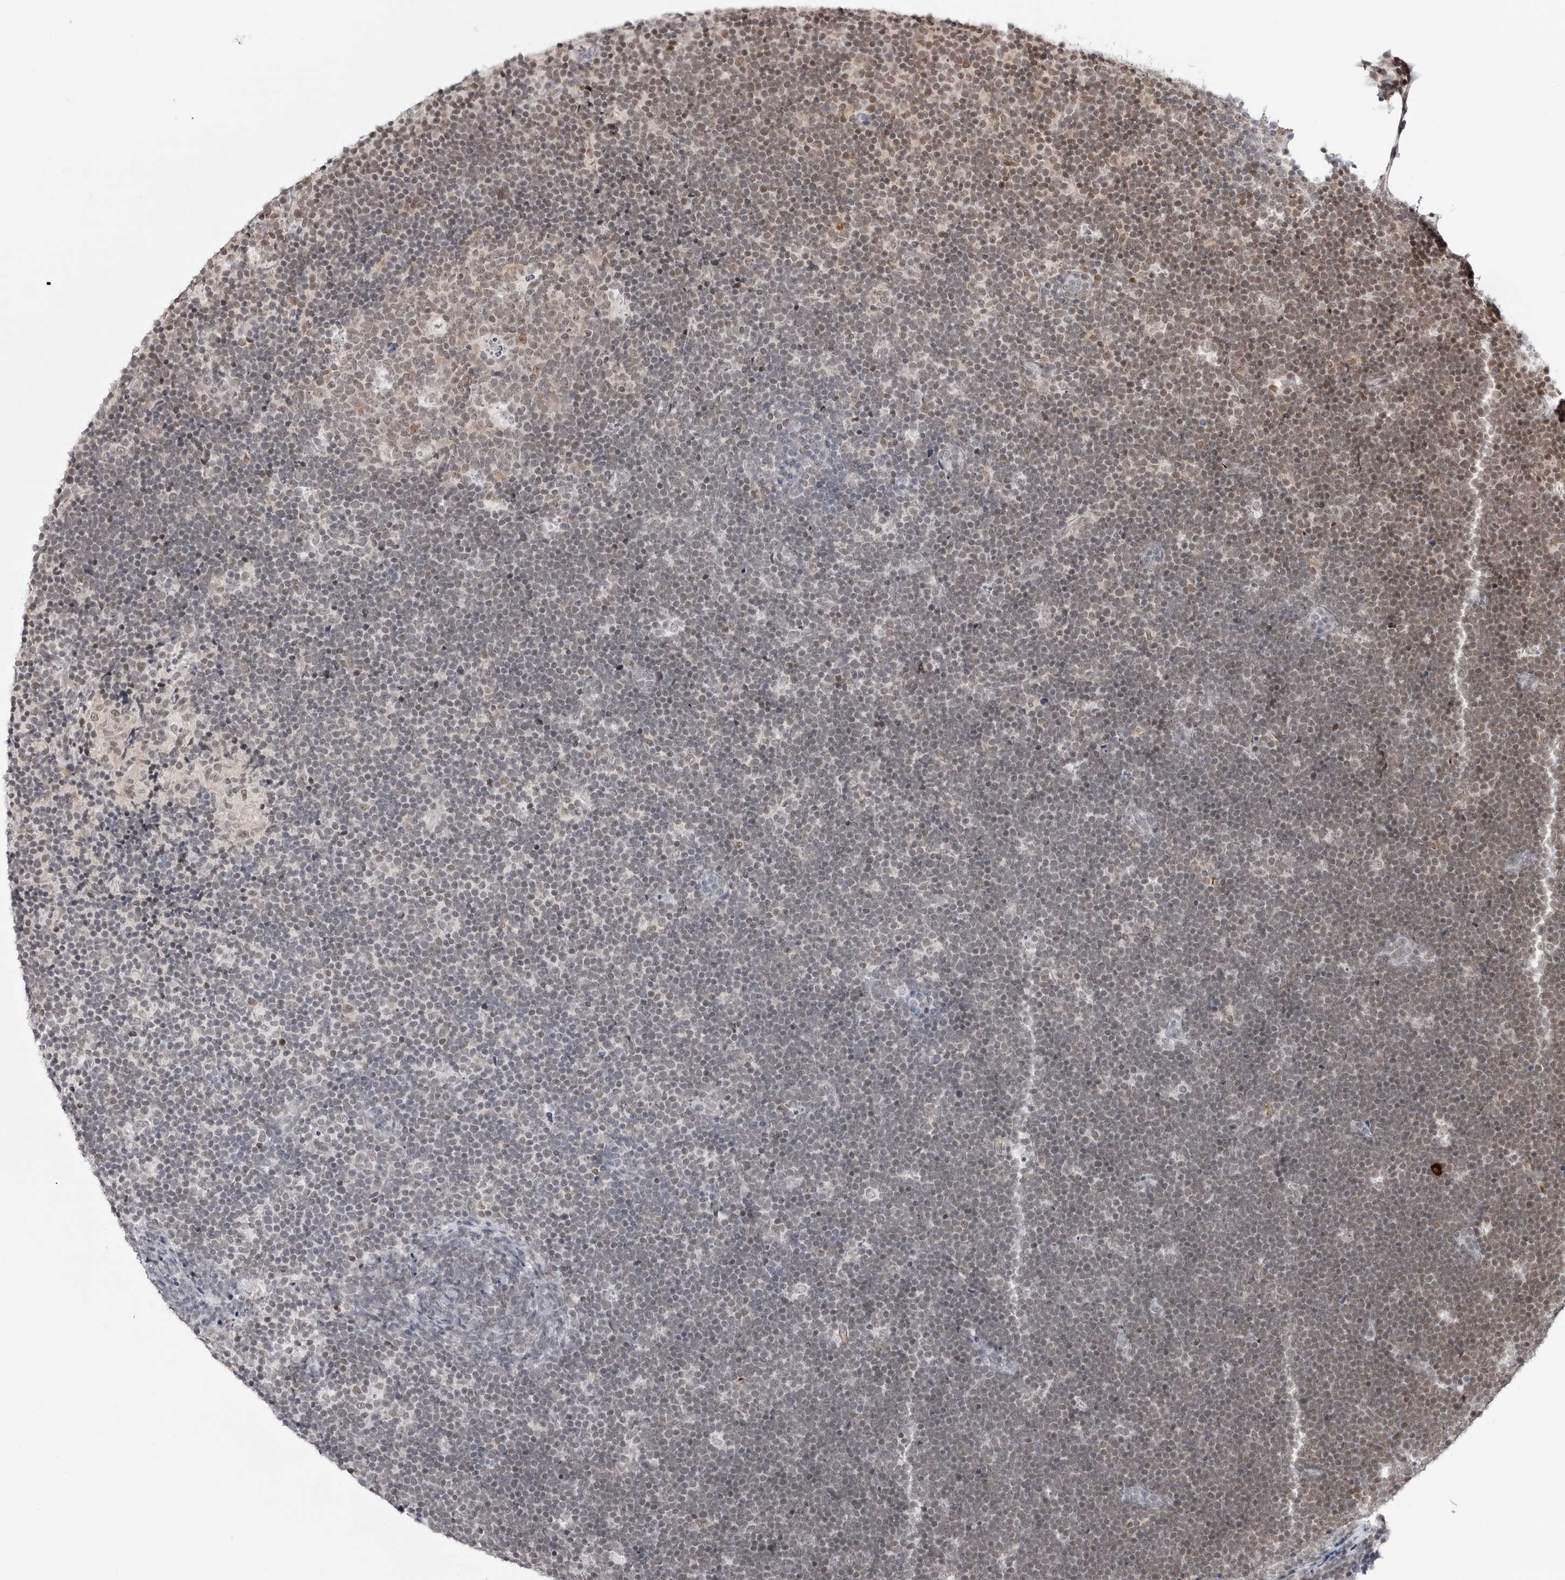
{"staining": {"intensity": "weak", "quantity": "25%-75%", "location": "nuclear"}, "tissue": "lymphoma", "cell_type": "Tumor cells", "image_type": "cancer", "snomed": [{"axis": "morphology", "description": "Malignant lymphoma, non-Hodgkin's type, High grade"}, {"axis": "topography", "description": "Lymph node"}], "caption": "There is low levels of weak nuclear expression in tumor cells of high-grade malignant lymphoma, non-Hodgkin's type, as demonstrated by immunohistochemical staining (brown color).", "gene": "TRIM66", "patient": {"sex": "male", "age": 13}}